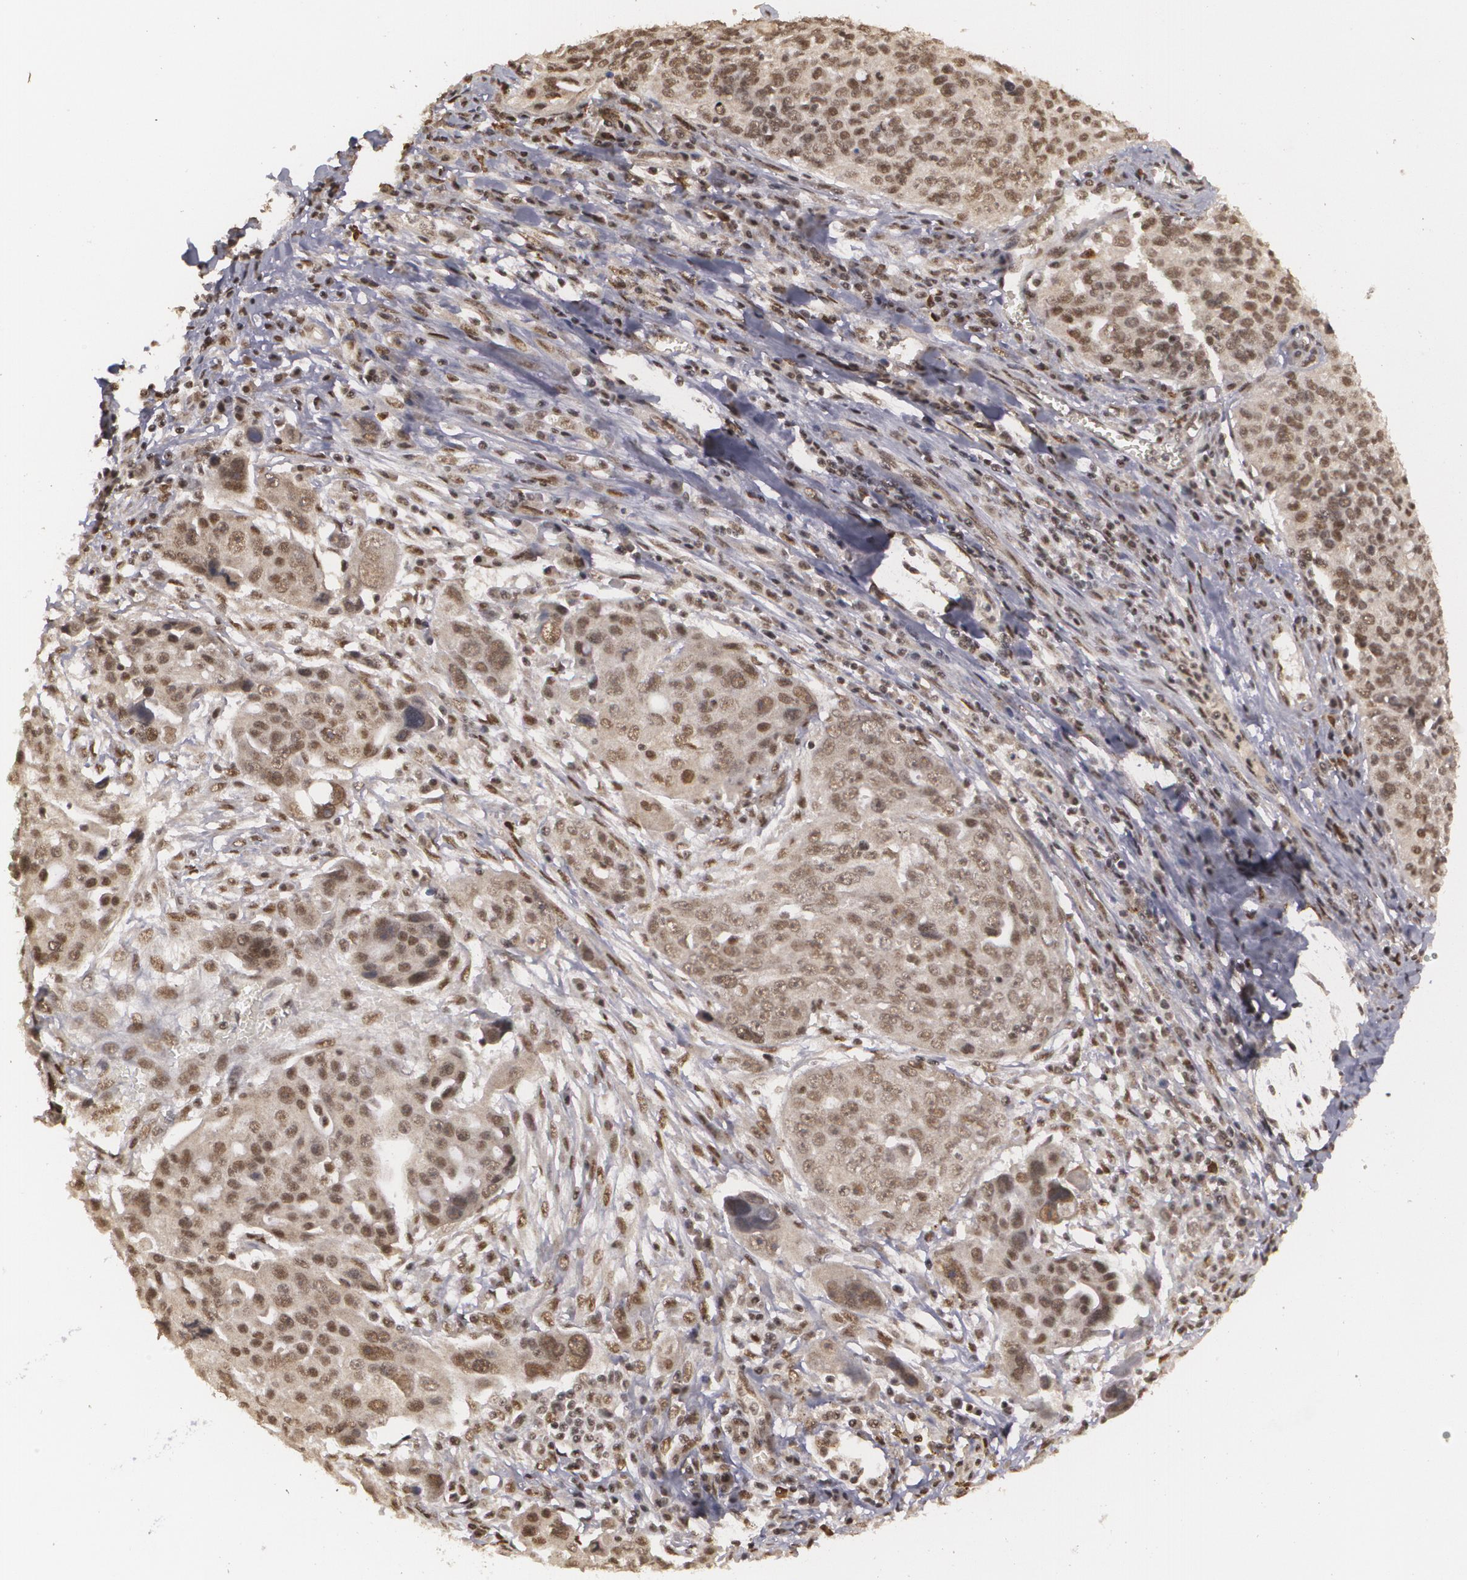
{"staining": {"intensity": "moderate", "quantity": ">75%", "location": "nuclear"}, "tissue": "ovarian cancer", "cell_type": "Tumor cells", "image_type": "cancer", "snomed": [{"axis": "morphology", "description": "Carcinoma, endometroid"}, {"axis": "topography", "description": "Ovary"}], "caption": "Protein expression analysis of ovarian cancer displays moderate nuclear staining in approximately >75% of tumor cells.", "gene": "RXRB", "patient": {"sex": "female", "age": 75}}